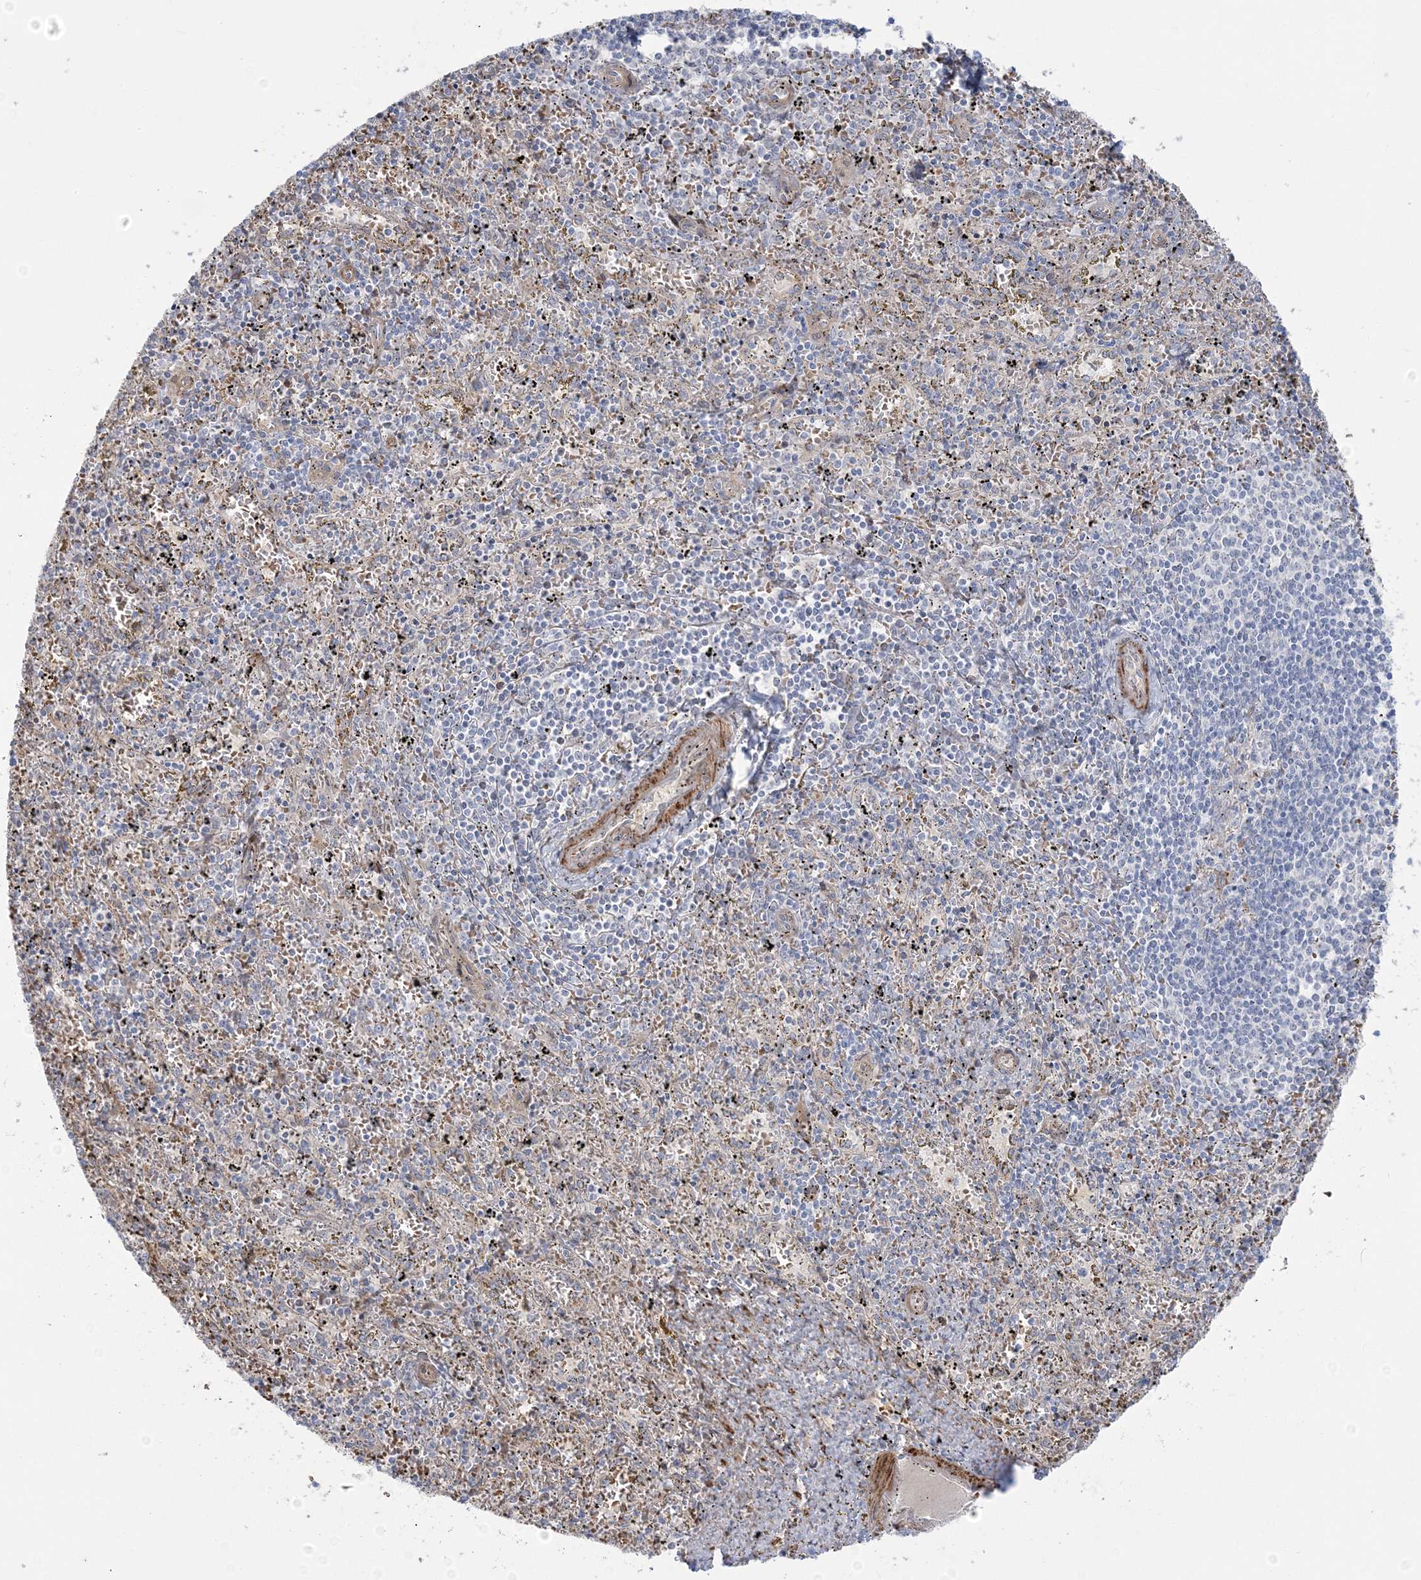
{"staining": {"intensity": "weak", "quantity": "25%-75%", "location": "cytoplasmic/membranous"}, "tissue": "spleen", "cell_type": "Cells in red pulp", "image_type": "normal", "snomed": [{"axis": "morphology", "description": "Normal tissue, NOS"}, {"axis": "topography", "description": "Spleen"}], "caption": "This histopathology image displays immunohistochemistry staining of unremarkable human spleen, with low weak cytoplasmic/membranous positivity in approximately 25%-75% of cells in red pulp.", "gene": "NUDT9", "patient": {"sex": "male", "age": 11}}